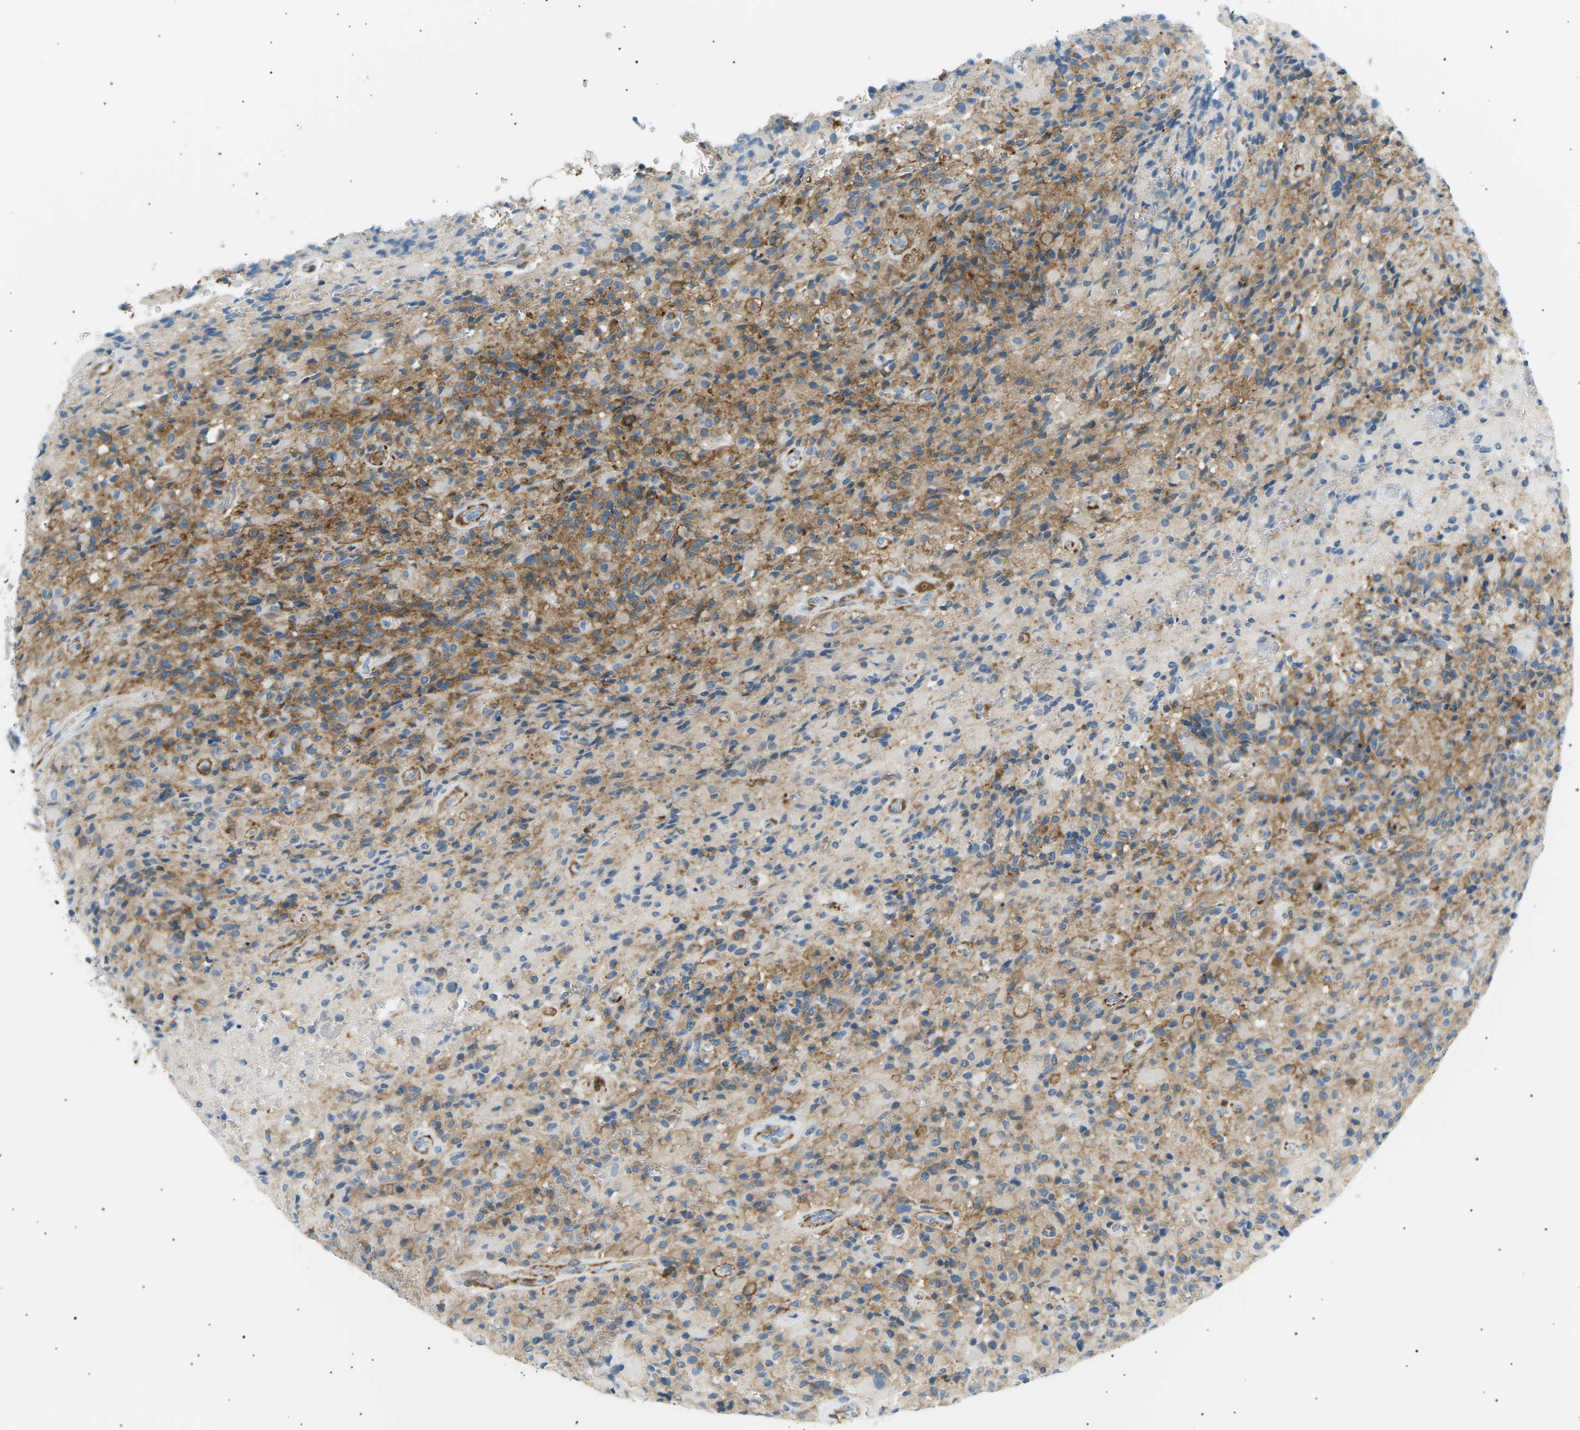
{"staining": {"intensity": "weak", "quantity": "<25%", "location": "cytoplasmic/membranous"}, "tissue": "glioma", "cell_type": "Tumor cells", "image_type": "cancer", "snomed": [{"axis": "morphology", "description": "Glioma, malignant, High grade"}, {"axis": "topography", "description": "Brain"}], "caption": "Protein analysis of malignant high-grade glioma shows no significant positivity in tumor cells.", "gene": "SEPTIN5", "patient": {"sex": "male", "age": 71}}